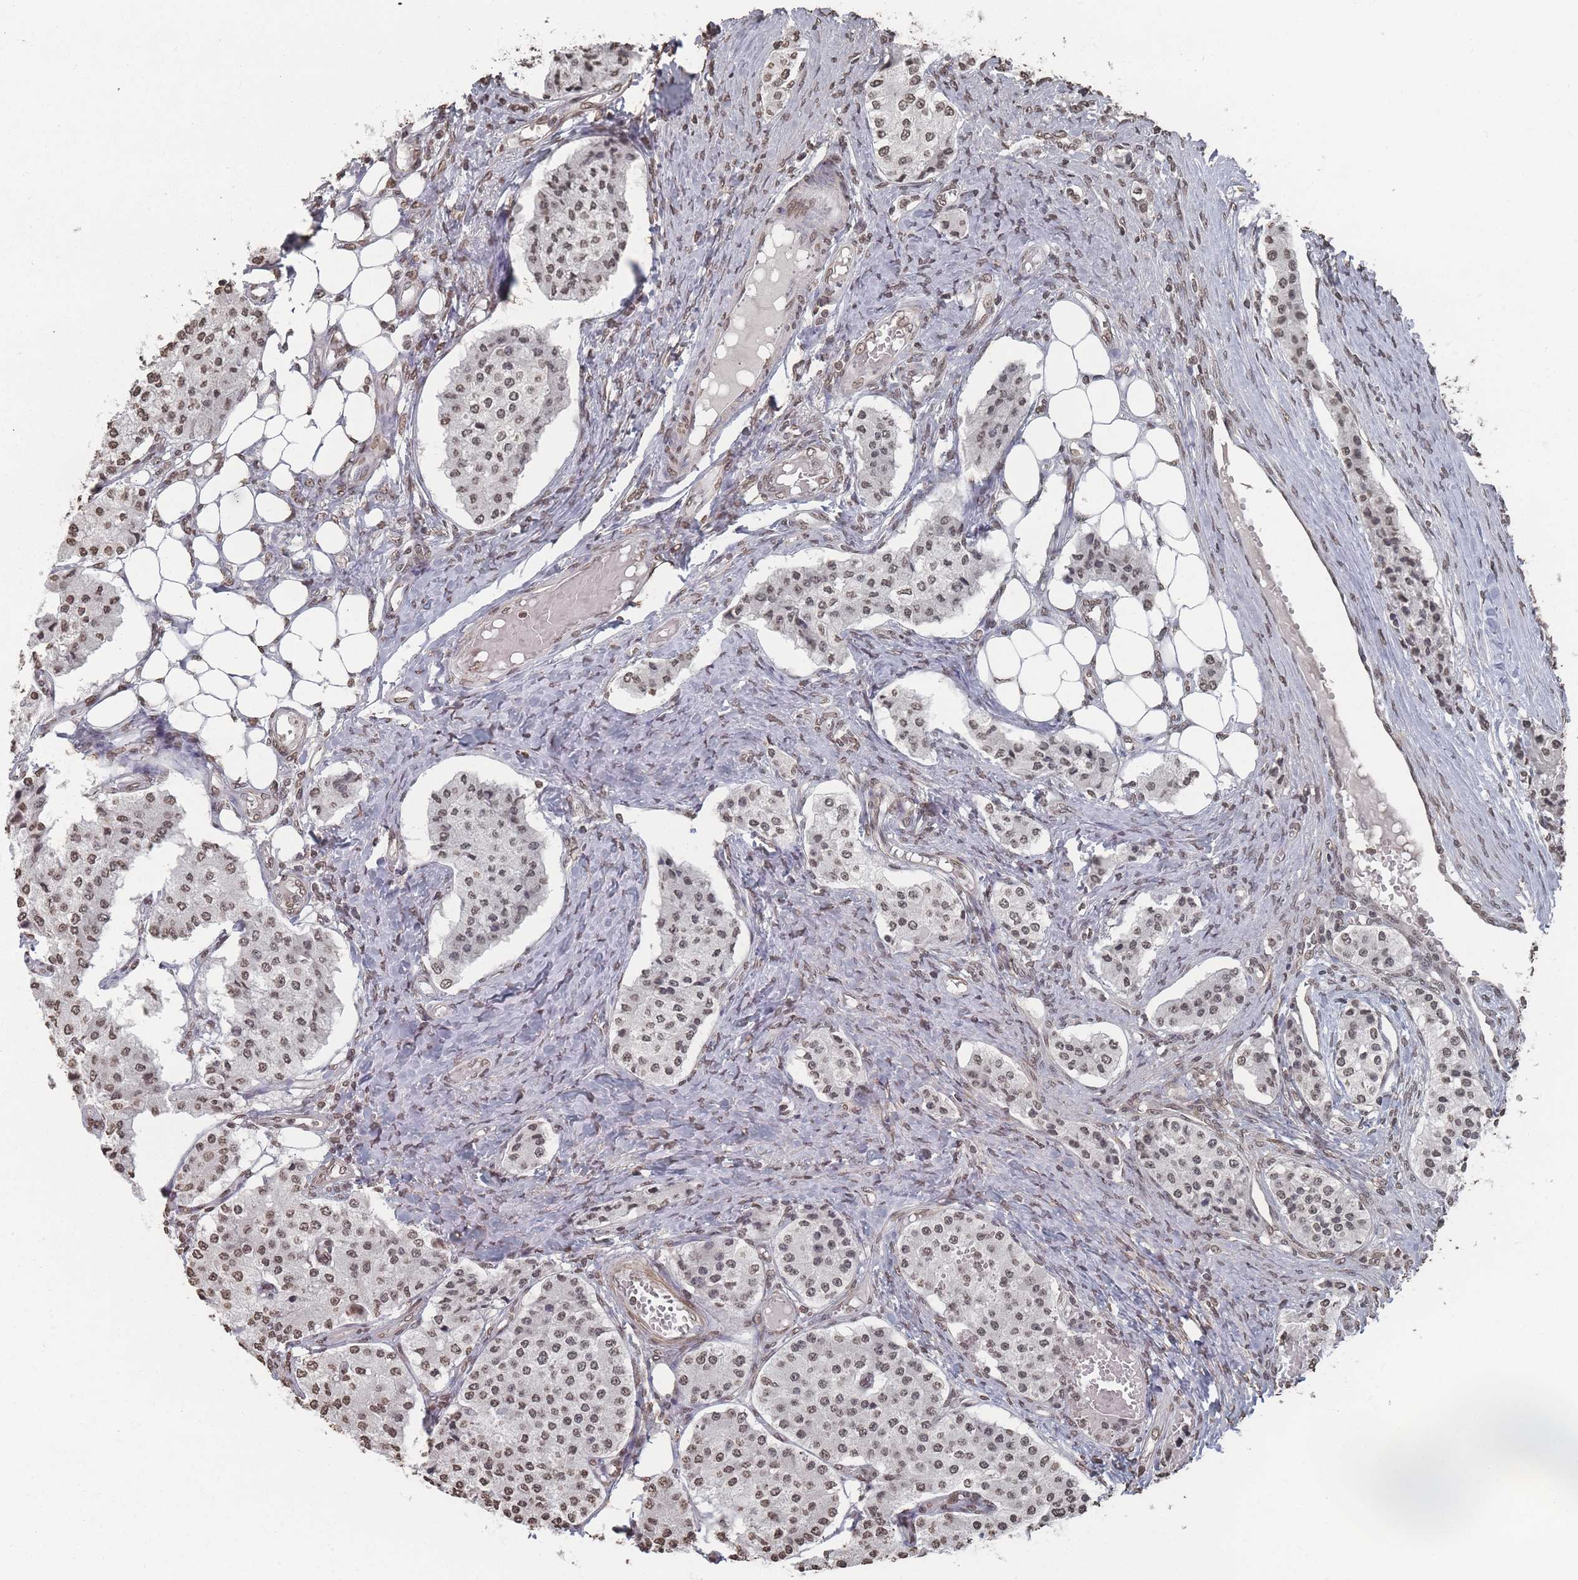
{"staining": {"intensity": "weak", "quantity": ">75%", "location": "nuclear"}, "tissue": "carcinoid", "cell_type": "Tumor cells", "image_type": "cancer", "snomed": [{"axis": "morphology", "description": "Carcinoid, malignant, NOS"}, {"axis": "topography", "description": "Colon"}], "caption": "Human malignant carcinoid stained with a brown dye shows weak nuclear positive expression in approximately >75% of tumor cells.", "gene": "PLEKHG5", "patient": {"sex": "female", "age": 52}}